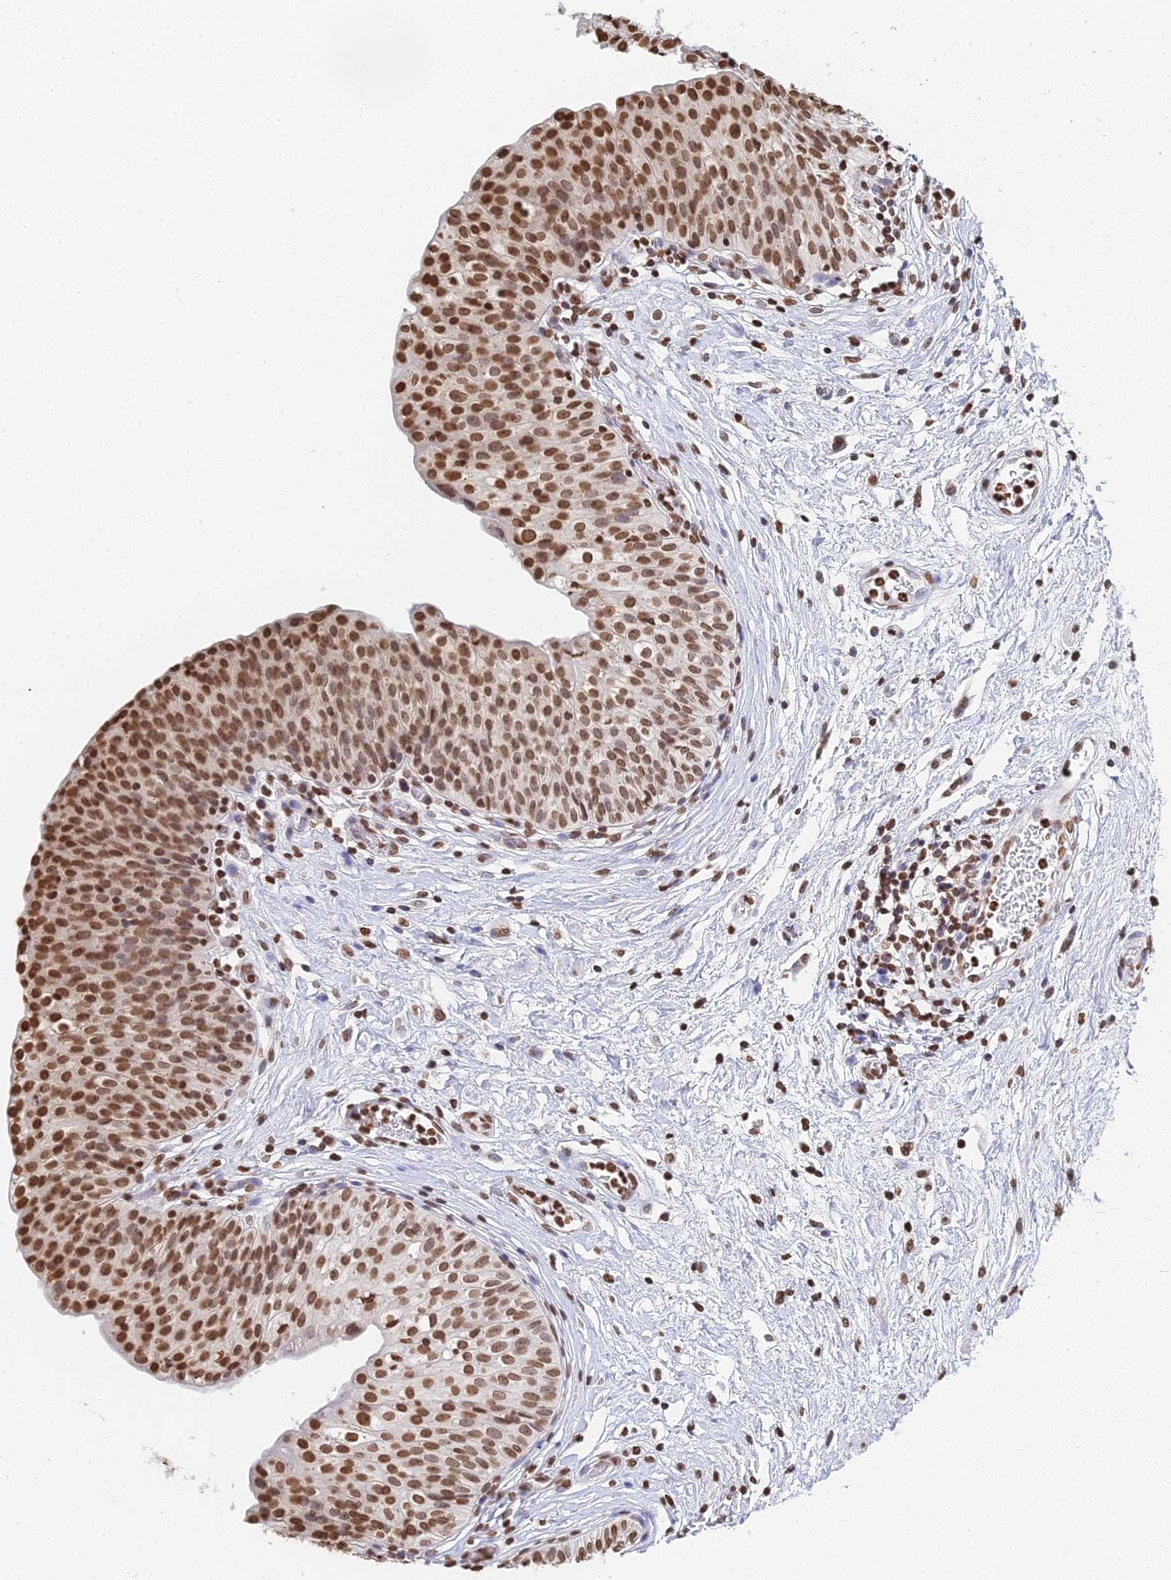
{"staining": {"intensity": "moderate", "quantity": ">75%", "location": "nuclear"}, "tissue": "urinary bladder", "cell_type": "Urothelial cells", "image_type": "normal", "snomed": [{"axis": "morphology", "description": "Normal tissue, NOS"}, {"axis": "topography", "description": "Urinary bladder"}], "caption": "A brown stain highlights moderate nuclear staining of a protein in urothelial cells of unremarkable urinary bladder.", "gene": "GBP3", "patient": {"sex": "male", "age": 55}}